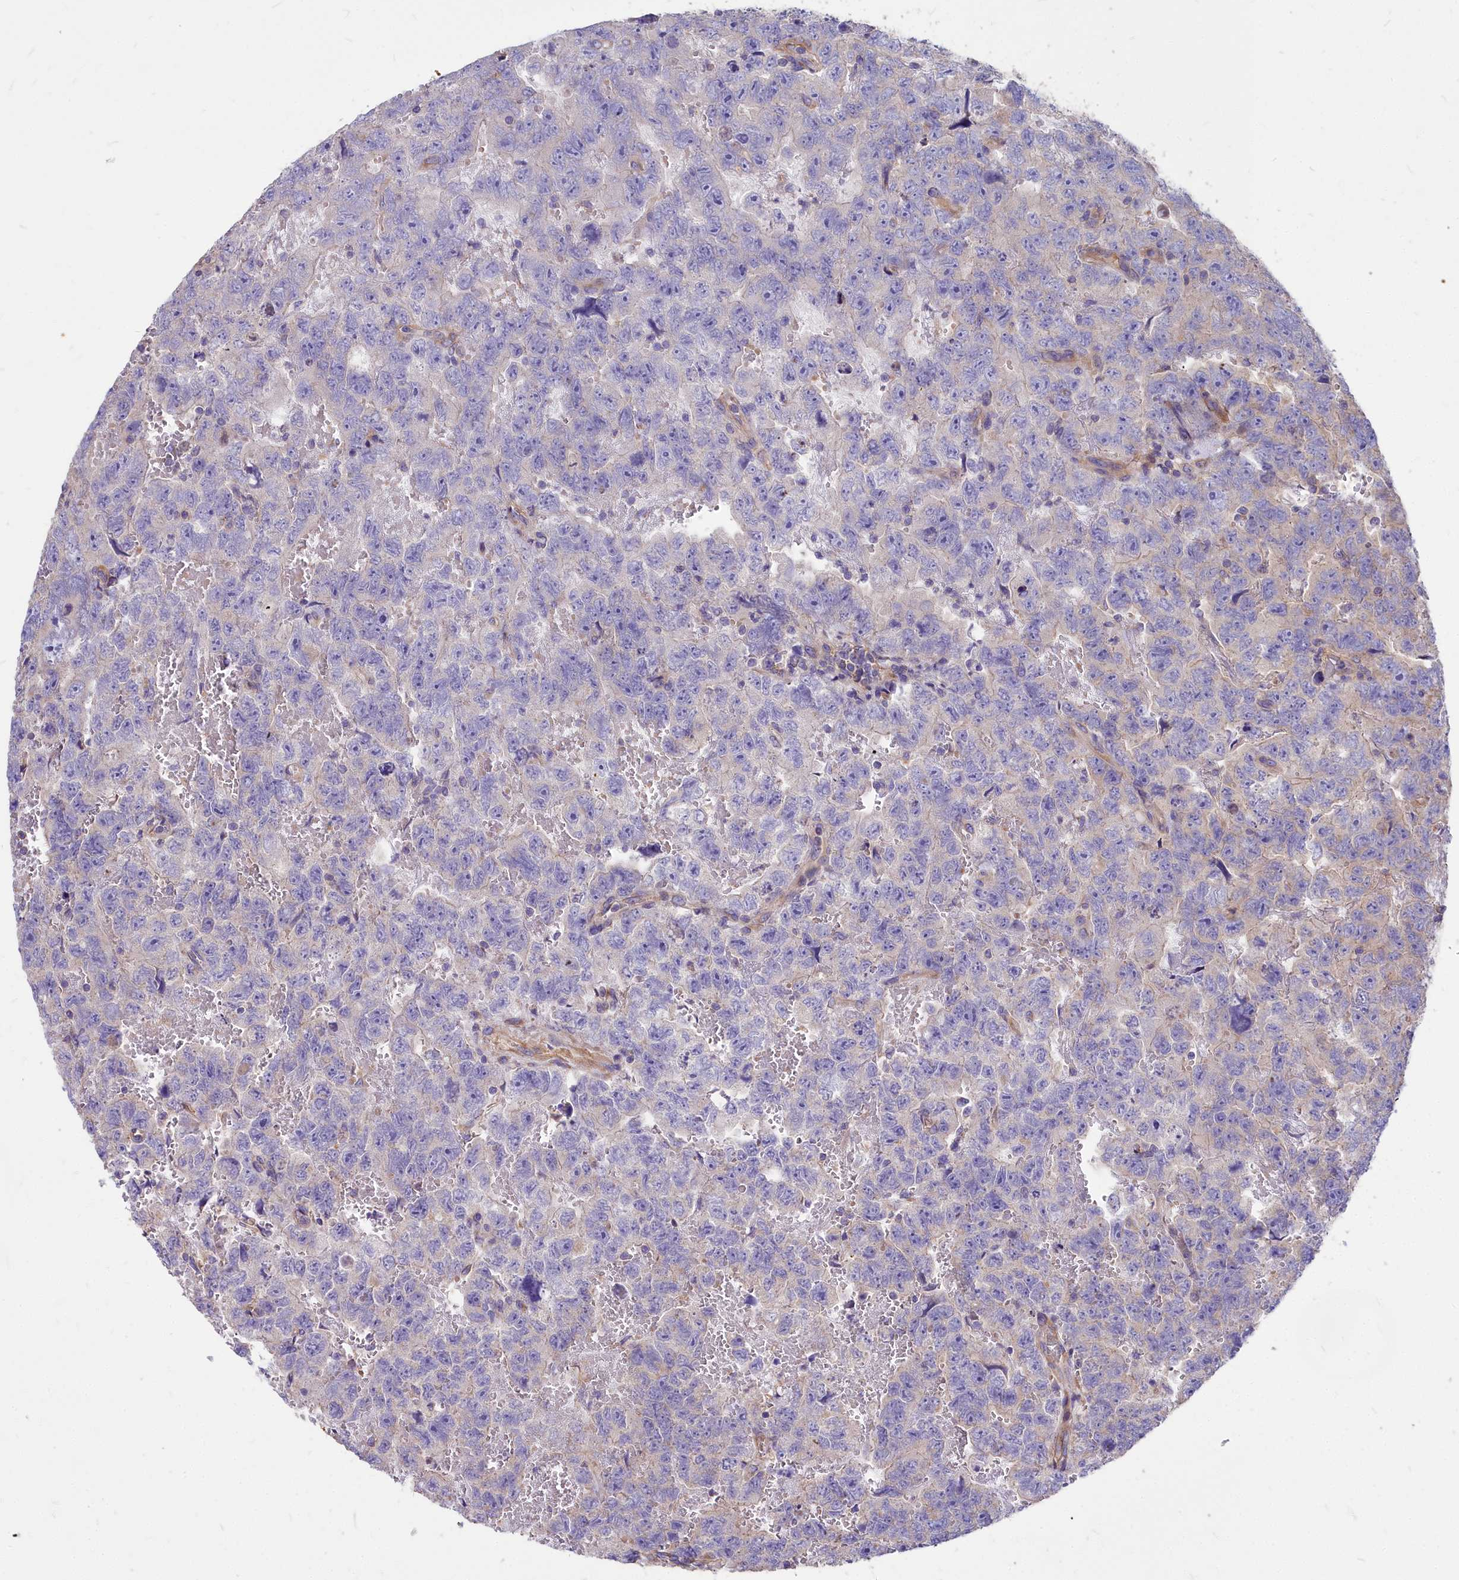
{"staining": {"intensity": "negative", "quantity": "none", "location": "none"}, "tissue": "testis cancer", "cell_type": "Tumor cells", "image_type": "cancer", "snomed": [{"axis": "morphology", "description": "Carcinoma, Embryonal, NOS"}, {"axis": "topography", "description": "Testis"}], "caption": "Photomicrograph shows no significant protein staining in tumor cells of testis cancer (embryonal carcinoma).", "gene": "DCTN3", "patient": {"sex": "male", "age": 45}}